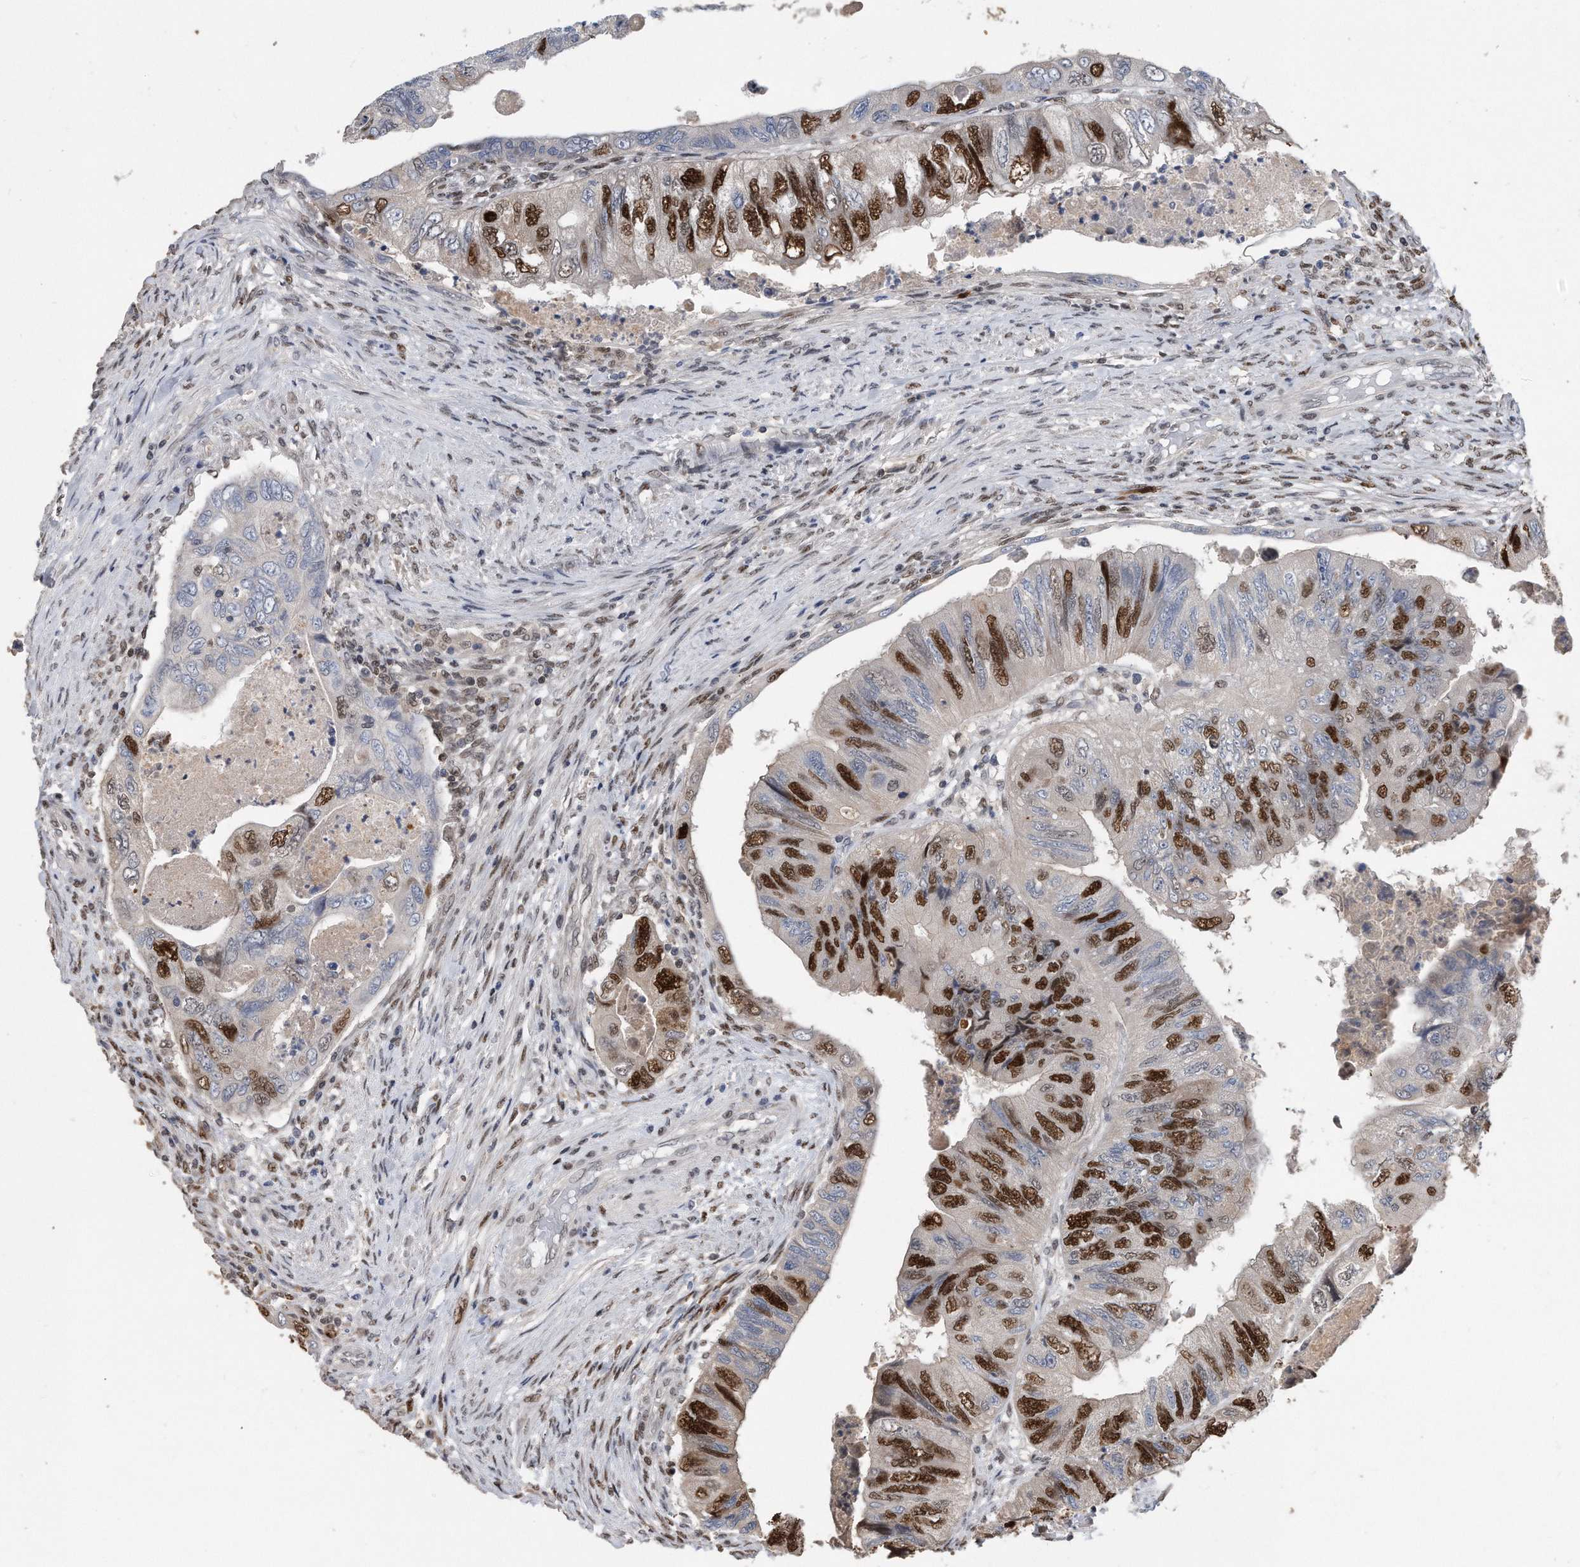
{"staining": {"intensity": "strong", "quantity": "25%-75%", "location": "nuclear"}, "tissue": "colorectal cancer", "cell_type": "Tumor cells", "image_type": "cancer", "snomed": [{"axis": "morphology", "description": "Adenocarcinoma, NOS"}, {"axis": "topography", "description": "Rectum"}], "caption": "Human colorectal cancer stained with a brown dye demonstrates strong nuclear positive positivity in about 25%-75% of tumor cells.", "gene": "PCNA", "patient": {"sex": "male", "age": 63}}